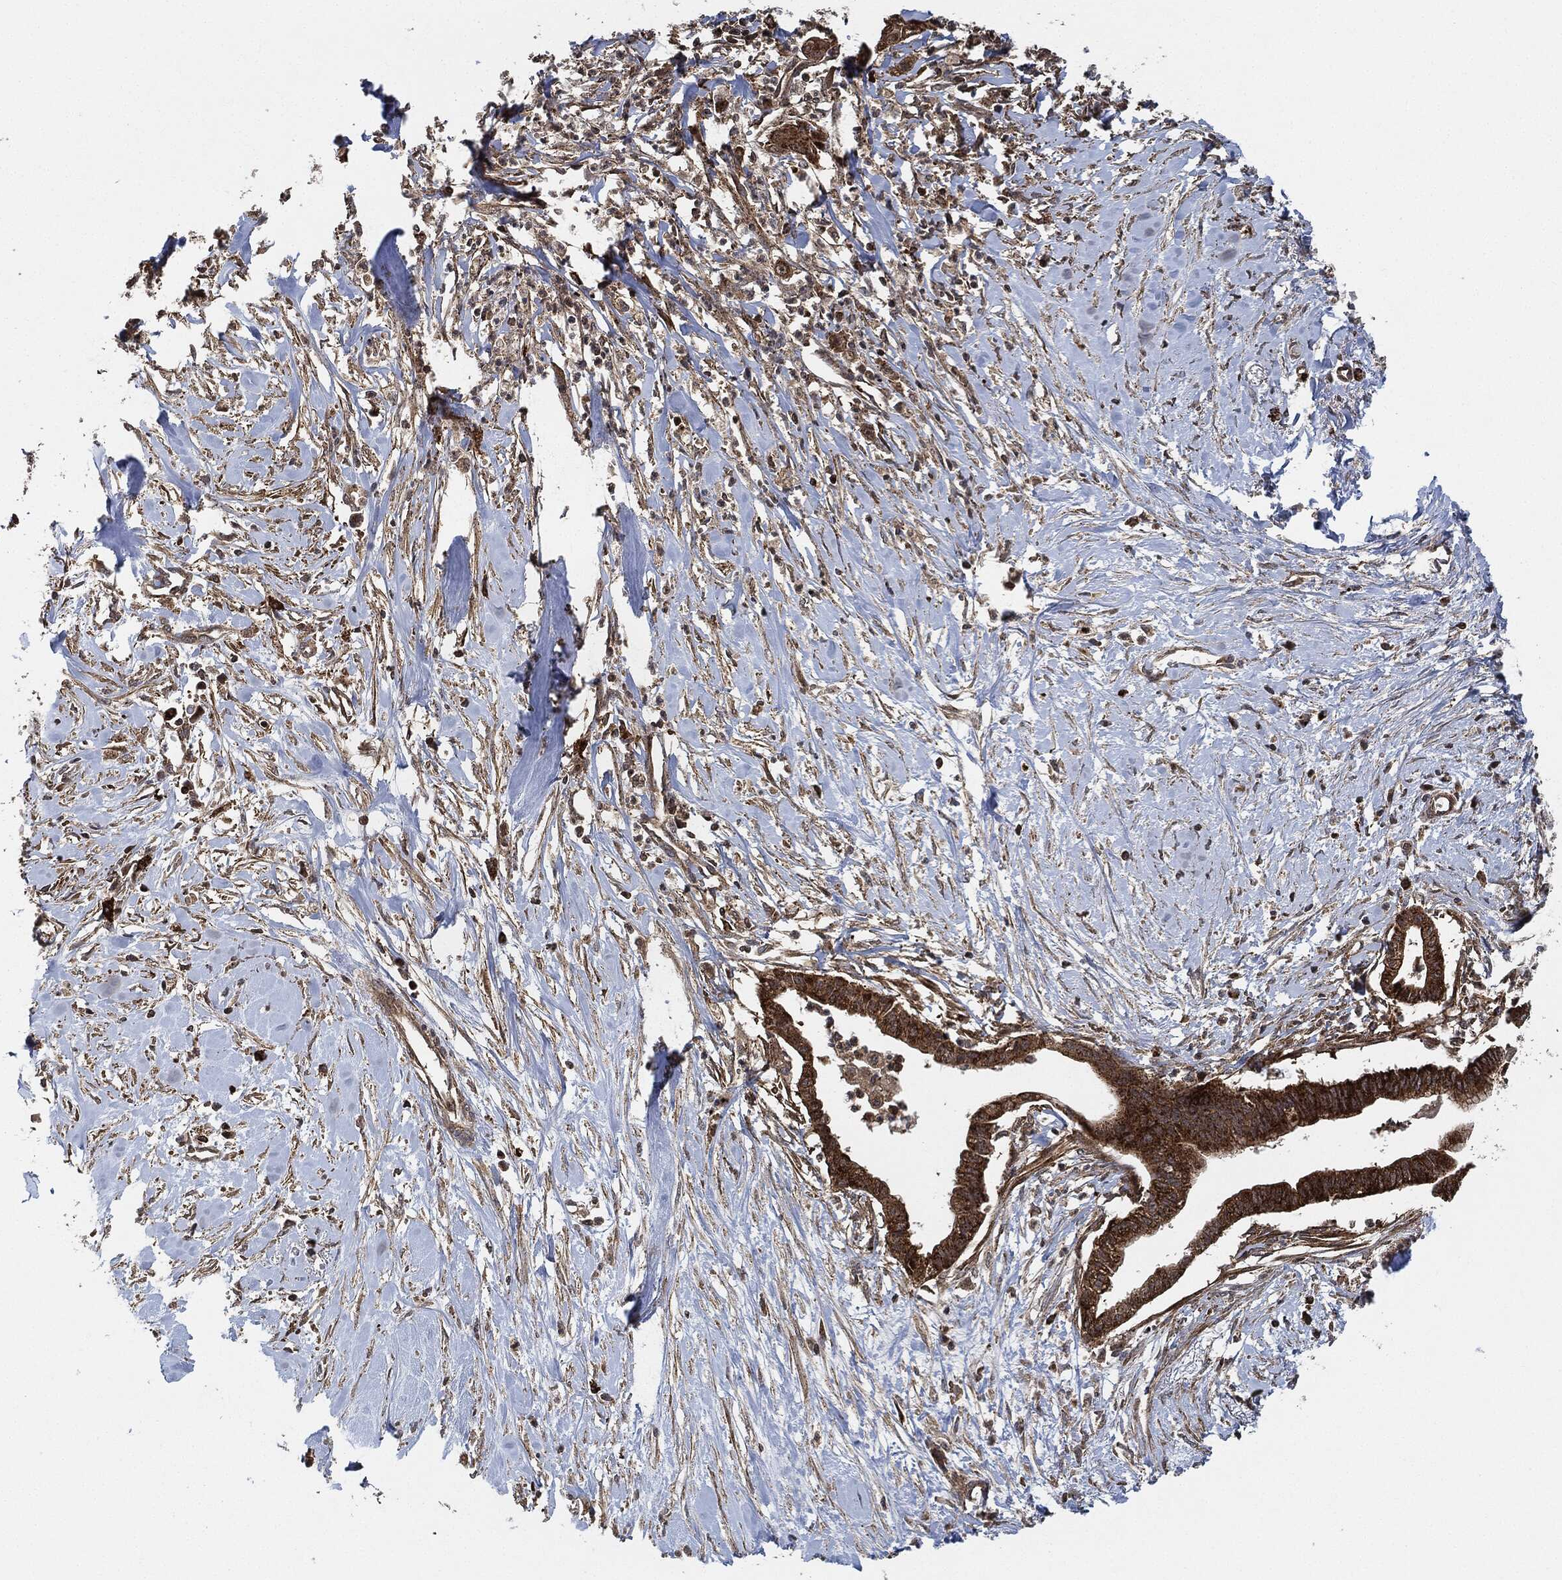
{"staining": {"intensity": "strong", "quantity": ">75%", "location": "cytoplasmic/membranous"}, "tissue": "pancreatic cancer", "cell_type": "Tumor cells", "image_type": "cancer", "snomed": [{"axis": "morphology", "description": "Normal tissue, NOS"}, {"axis": "morphology", "description": "Adenocarcinoma, NOS"}, {"axis": "topography", "description": "Pancreas"}], "caption": "Pancreatic cancer (adenocarcinoma) tissue demonstrates strong cytoplasmic/membranous positivity in approximately >75% of tumor cells", "gene": "MAP3K3", "patient": {"sex": "female", "age": 58}}